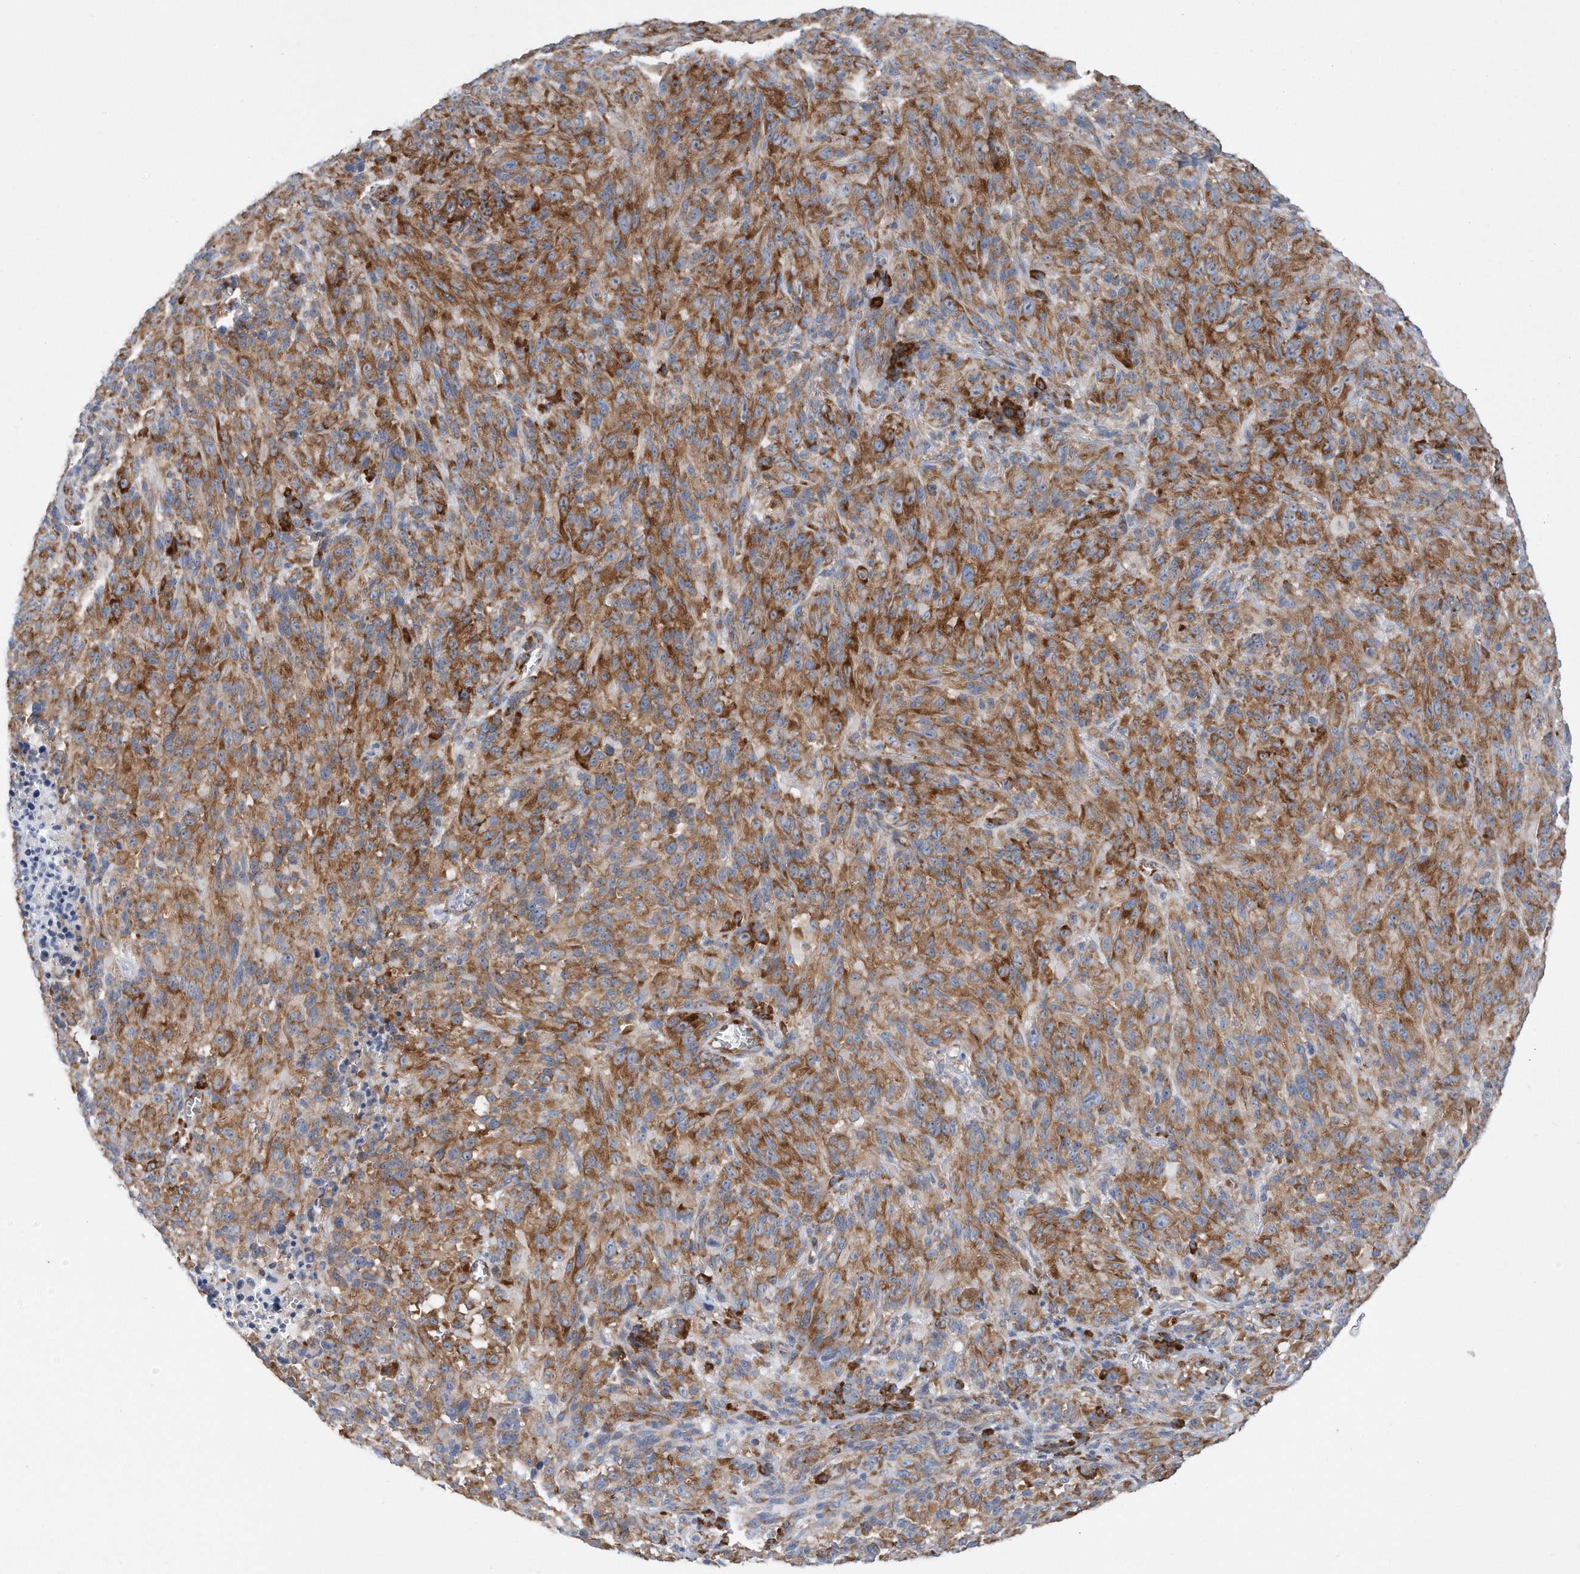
{"staining": {"intensity": "moderate", "quantity": ">75%", "location": "cytoplasmic/membranous"}, "tissue": "melanoma", "cell_type": "Tumor cells", "image_type": "cancer", "snomed": [{"axis": "morphology", "description": "Malignant melanoma, NOS"}, {"axis": "topography", "description": "Skin of head"}], "caption": "Melanoma stained with a brown dye shows moderate cytoplasmic/membranous positive positivity in about >75% of tumor cells.", "gene": "RPL26L1", "patient": {"sex": "male", "age": 96}}